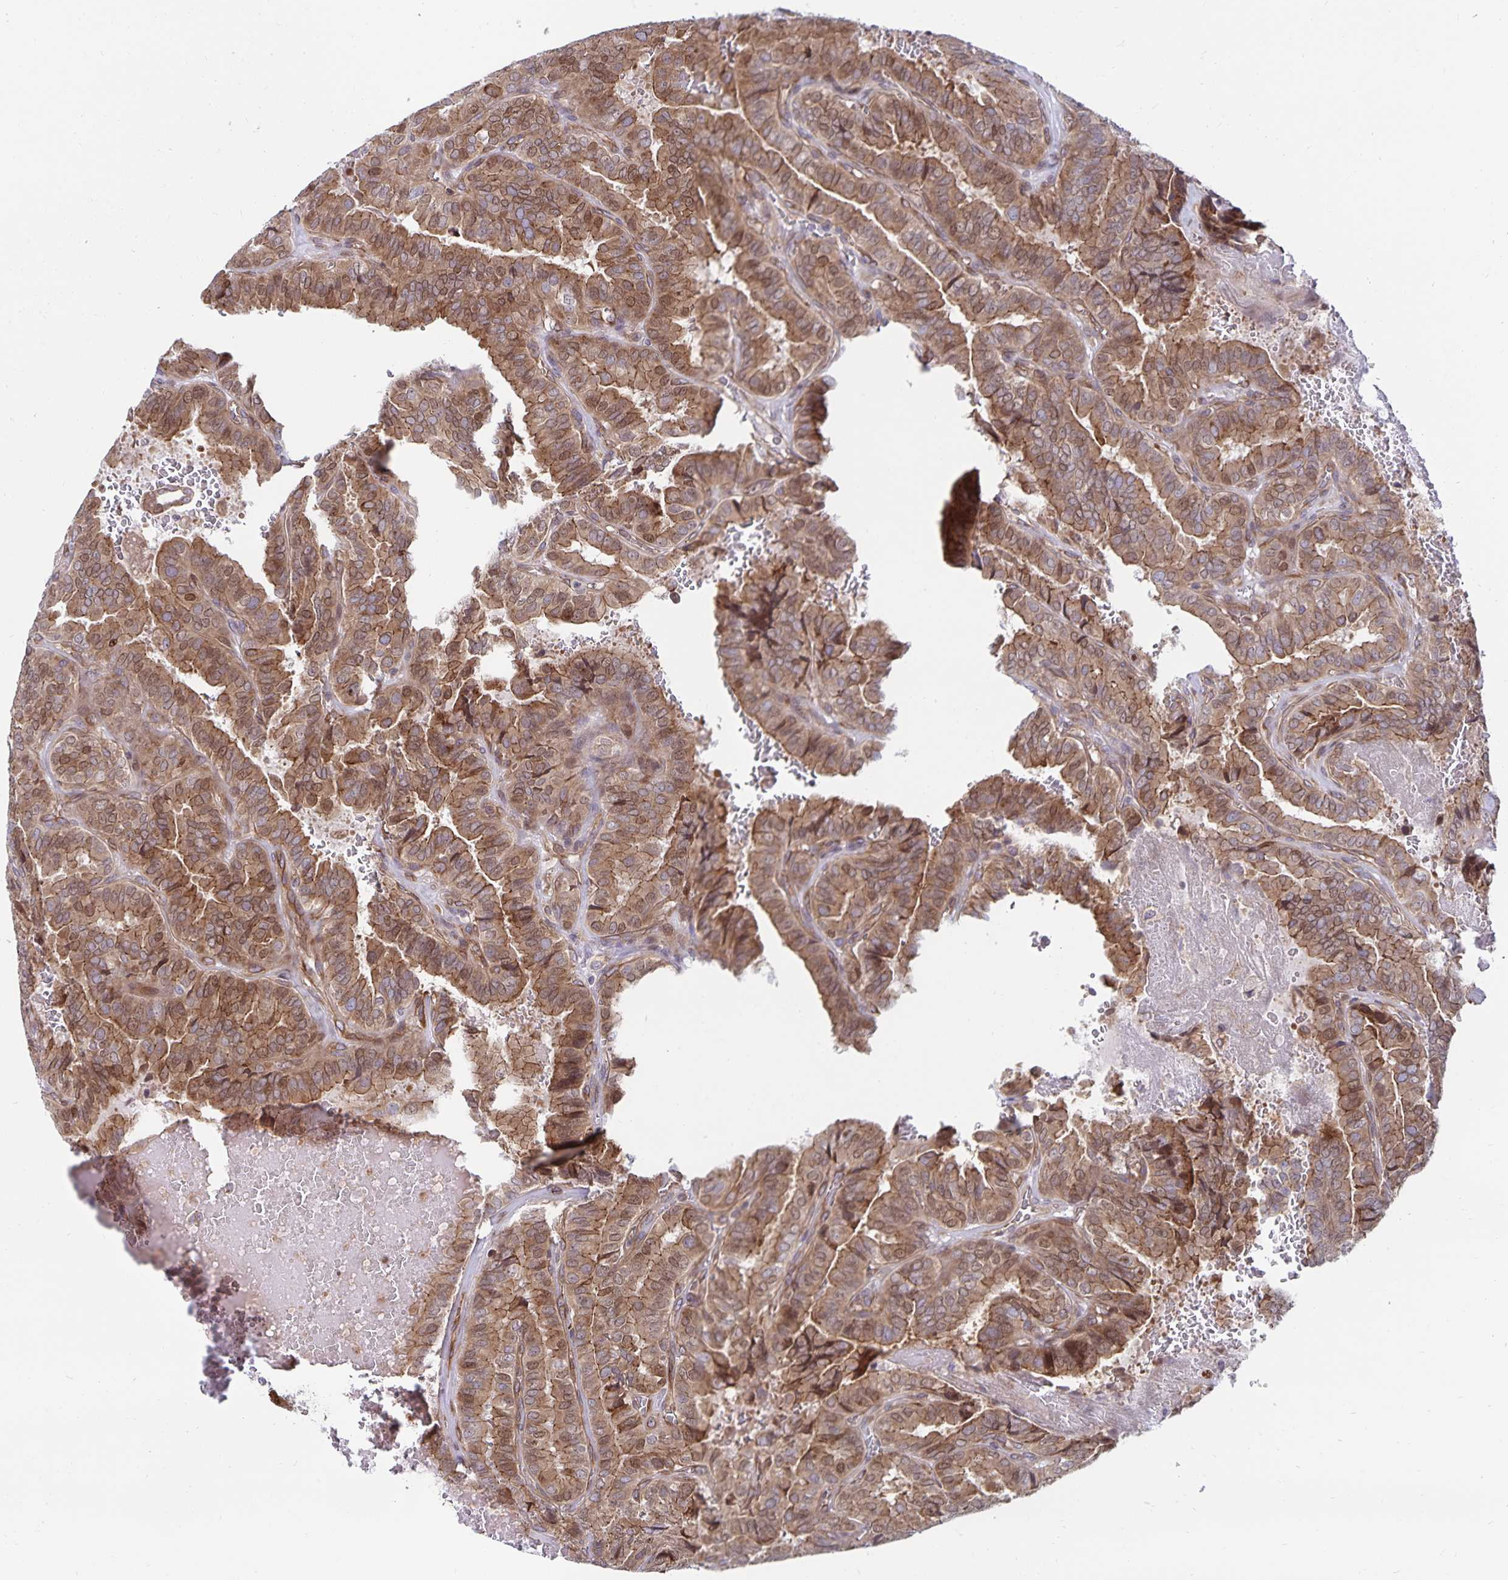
{"staining": {"intensity": "moderate", "quantity": ">75%", "location": "cytoplasmic/membranous"}, "tissue": "thyroid cancer", "cell_type": "Tumor cells", "image_type": "cancer", "snomed": [{"axis": "morphology", "description": "Papillary adenocarcinoma, NOS"}, {"axis": "topography", "description": "Thyroid gland"}], "caption": "Thyroid cancer (papillary adenocarcinoma) stained with a protein marker reveals moderate staining in tumor cells.", "gene": "SEC62", "patient": {"sex": "female", "age": 75}}